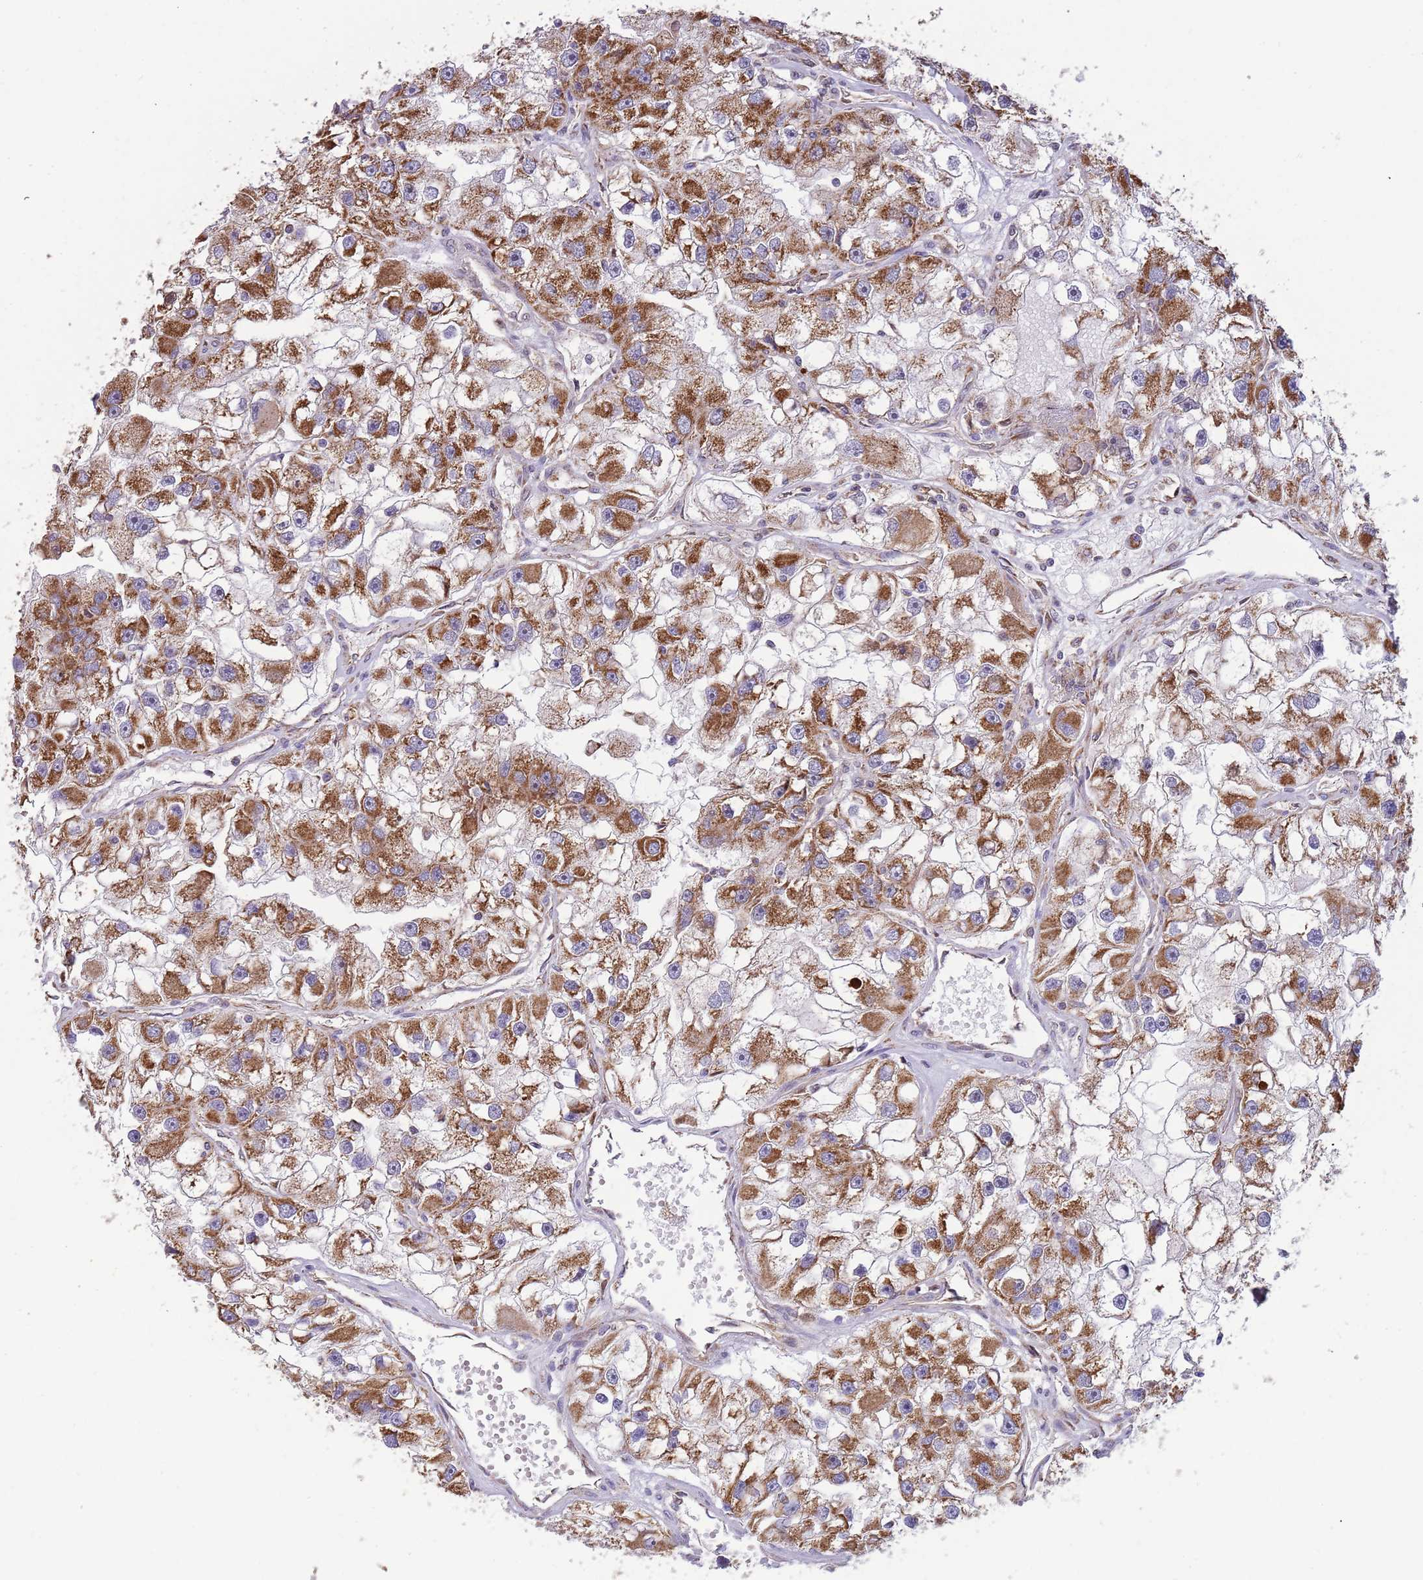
{"staining": {"intensity": "strong", "quantity": ">75%", "location": "cytoplasmic/membranous"}, "tissue": "renal cancer", "cell_type": "Tumor cells", "image_type": "cancer", "snomed": [{"axis": "morphology", "description": "Adenocarcinoma, NOS"}, {"axis": "topography", "description": "Kidney"}], "caption": "Renal adenocarcinoma stained with immunohistochemistry (IHC) shows strong cytoplasmic/membranous positivity in about >75% of tumor cells. The staining was performed using DAB, with brown indicating positive protein expression. Nuclei are stained blue with hematoxylin.", "gene": "VPS16", "patient": {"sex": "male", "age": 63}}